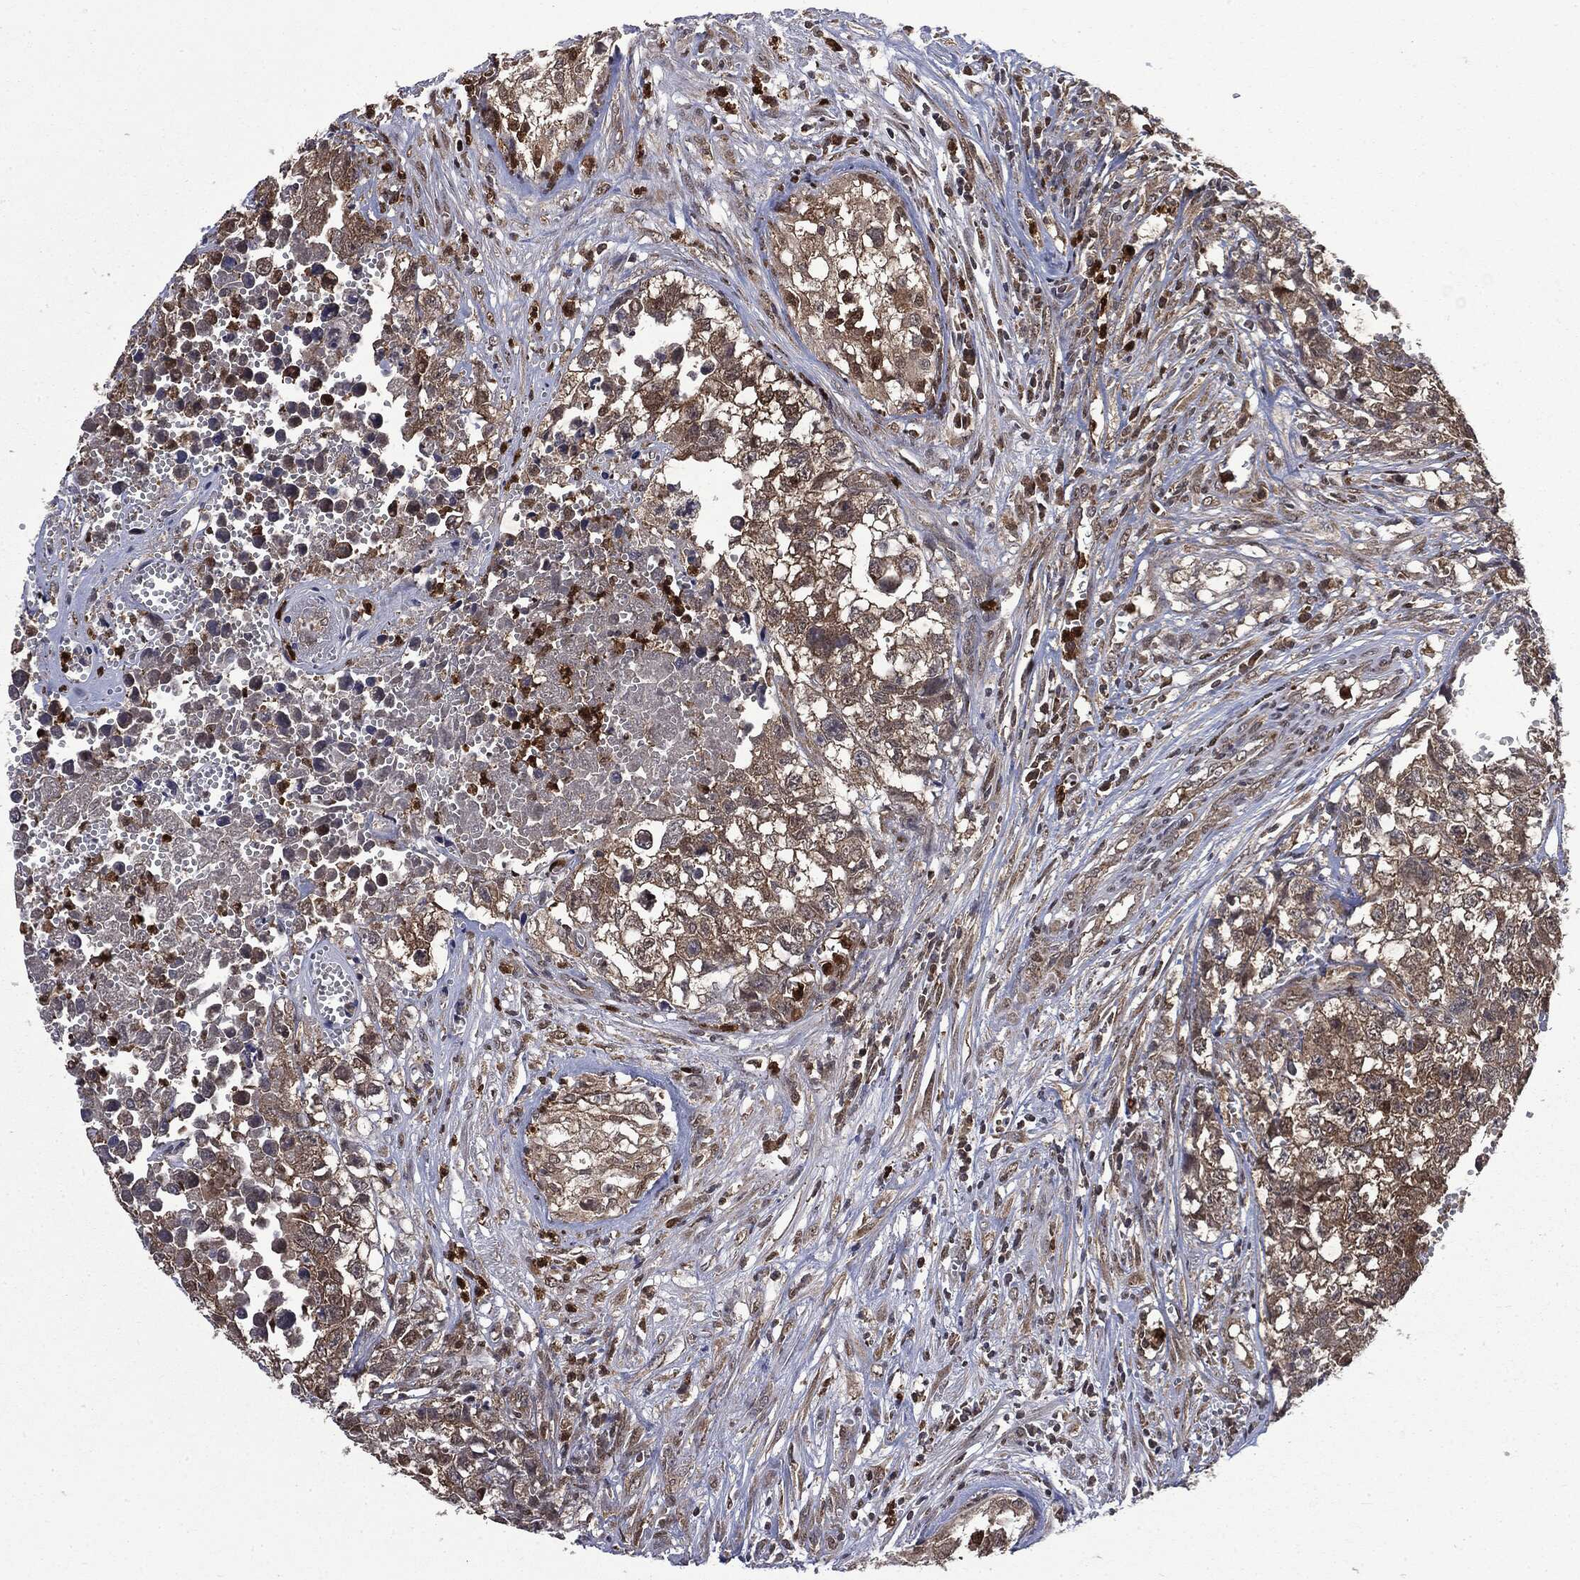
{"staining": {"intensity": "moderate", "quantity": "<25%", "location": "cytoplasmic/membranous"}, "tissue": "testis cancer", "cell_type": "Tumor cells", "image_type": "cancer", "snomed": [{"axis": "morphology", "description": "Seminoma, NOS"}, {"axis": "morphology", "description": "Carcinoma, Embryonal, NOS"}, {"axis": "topography", "description": "Testis"}], "caption": "Brown immunohistochemical staining in human testis seminoma demonstrates moderate cytoplasmic/membranous staining in approximately <25% of tumor cells.", "gene": "GPI", "patient": {"sex": "male", "age": 22}}